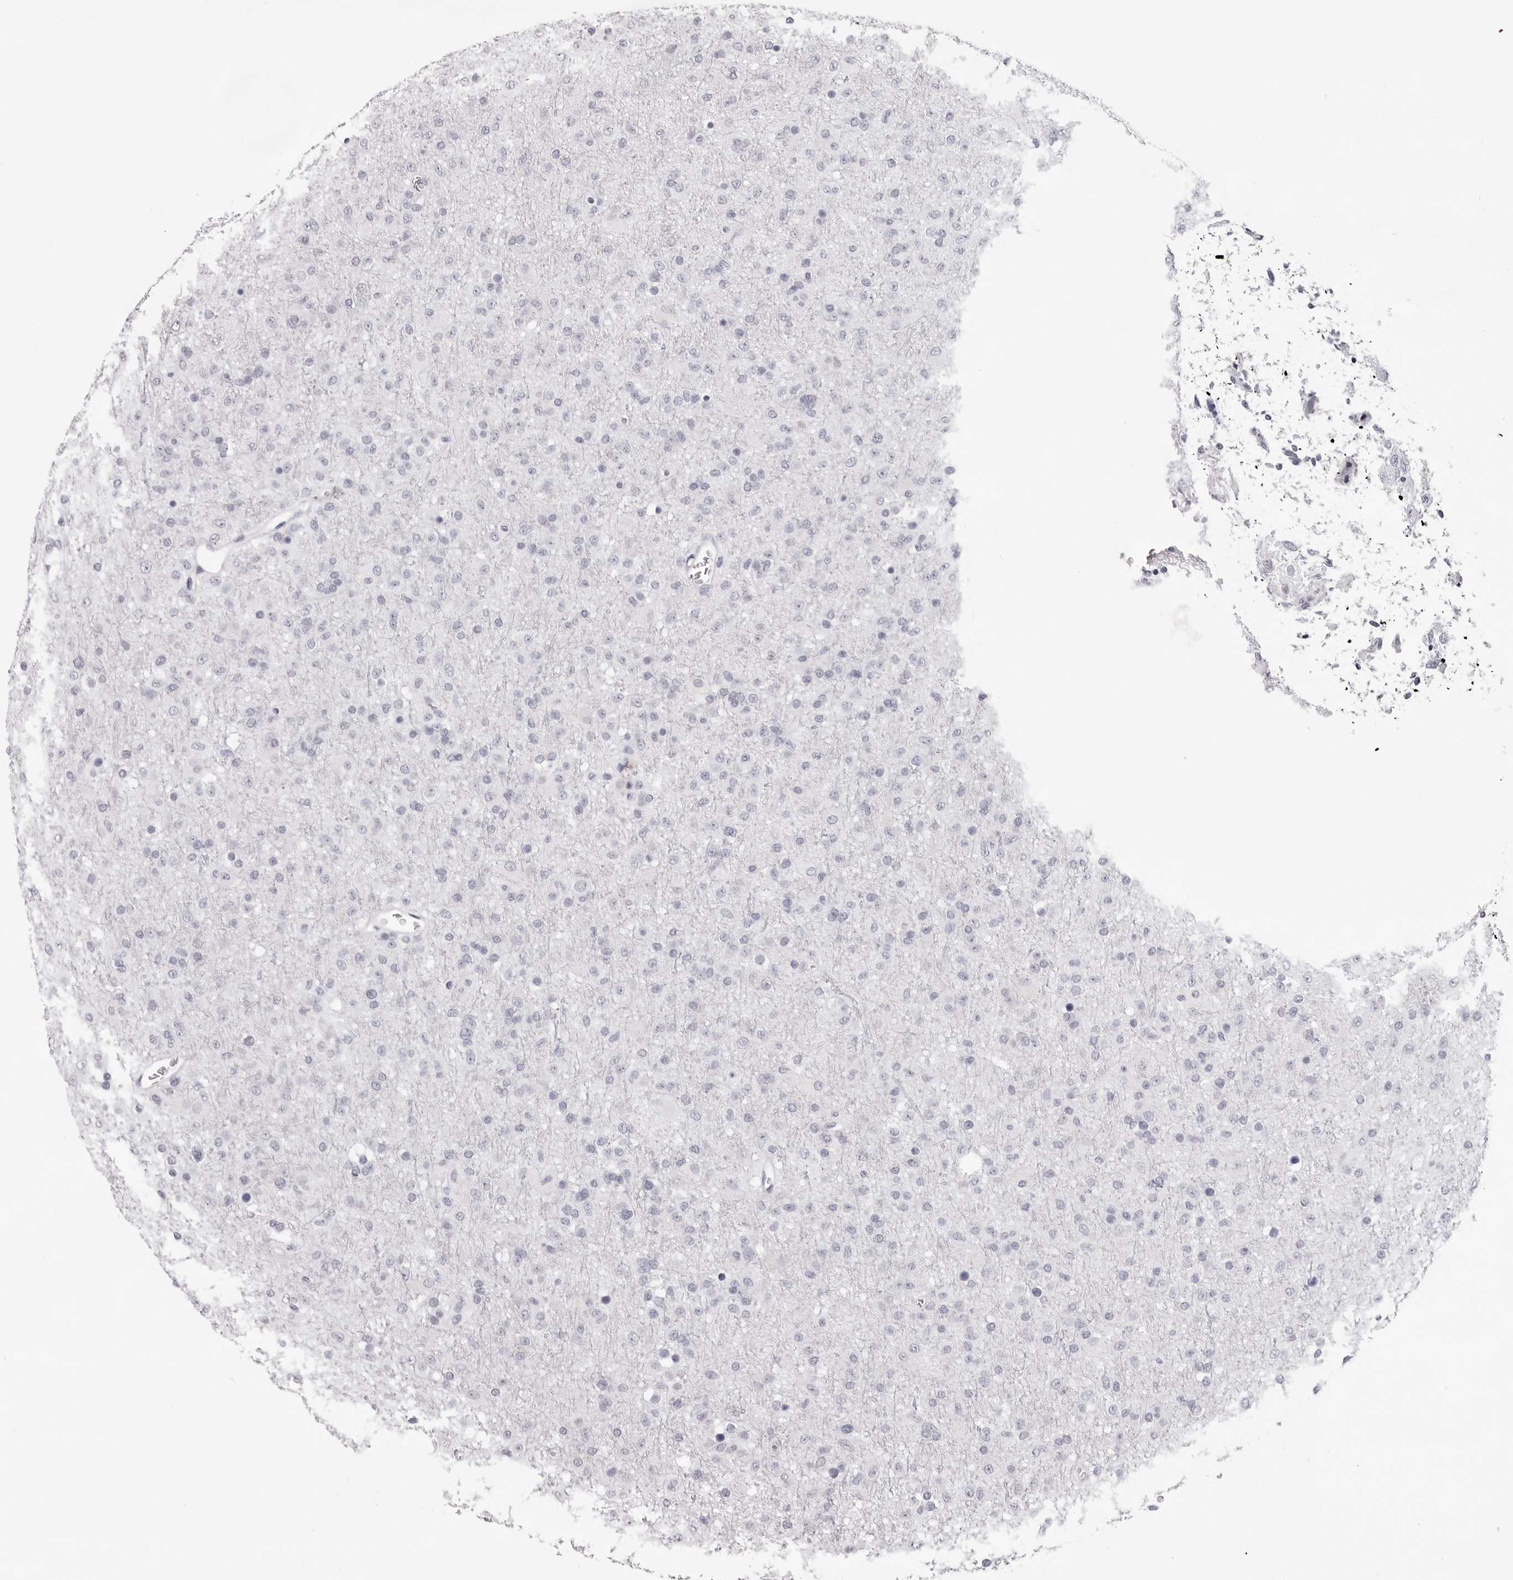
{"staining": {"intensity": "negative", "quantity": "none", "location": "none"}, "tissue": "glioma", "cell_type": "Tumor cells", "image_type": "cancer", "snomed": [{"axis": "morphology", "description": "Glioma, malignant, Low grade"}, {"axis": "topography", "description": "Brain"}], "caption": "DAB (3,3'-diaminobenzidine) immunohistochemical staining of human glioma exhibits no significant staining in tumor cells.", "gene": "SMIM2", "patient": {"sex": "male", "age": 65}}